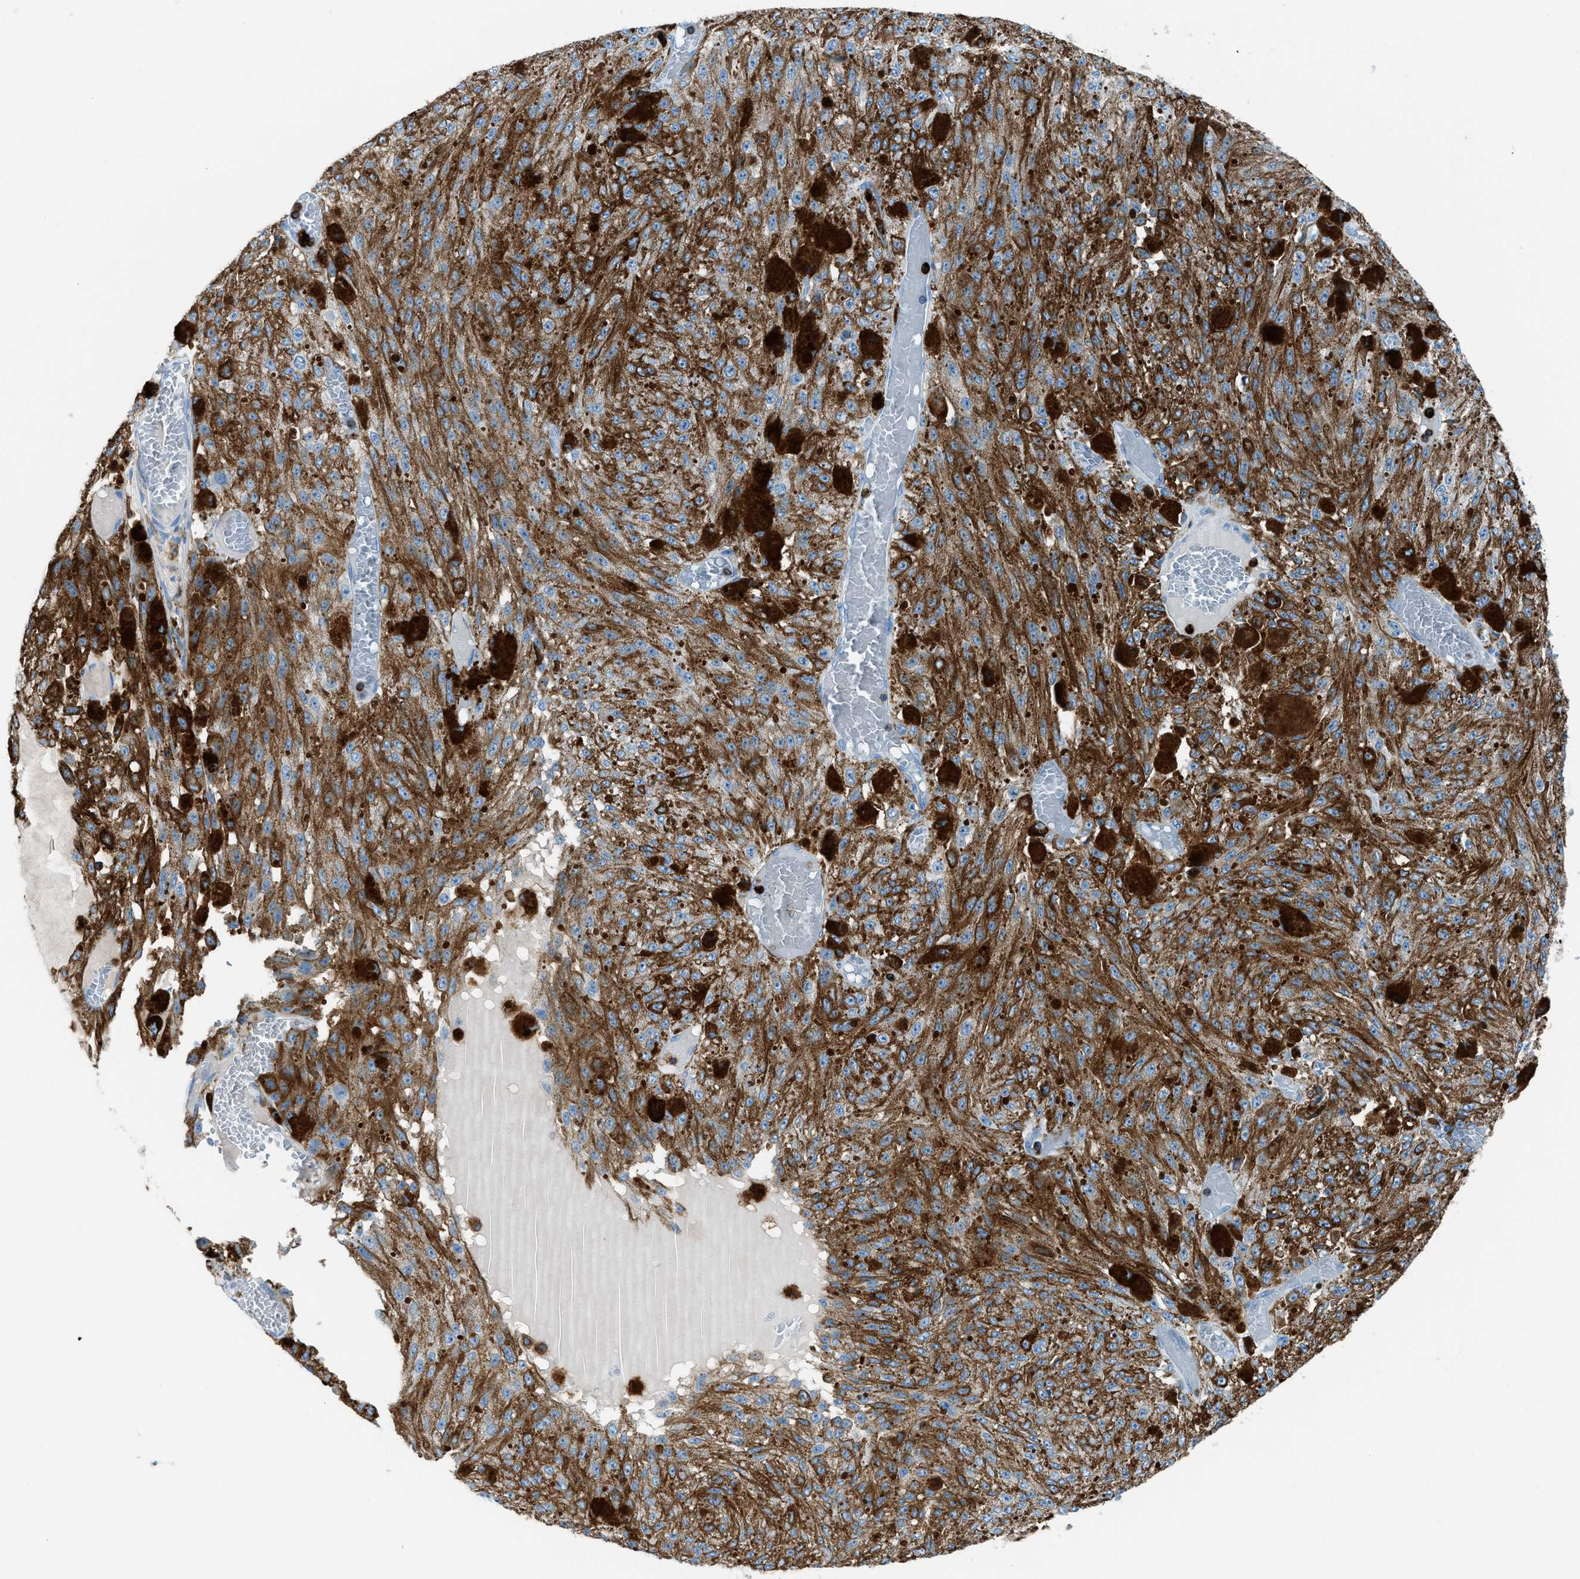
{"staining": {"intensity": "strong", "quantity": ">75%", "location": "cytoplasmic/membranous"}, "tissue": "melanoma", "cell_type": "Tumor cells", "image_type": "cancer", "snomed": [{"axis": "morphology", "description": "Malignant melanoma, NOS"}, {"axis": "topography", "description": "Other"}], "caption": "The immunohistochemical stain labels strong cytoplasmic/membranous expression in tumor cells of melanoma tissue.", "gene": "ITGB2", "patient": {"sex": "male", "age": 79}}